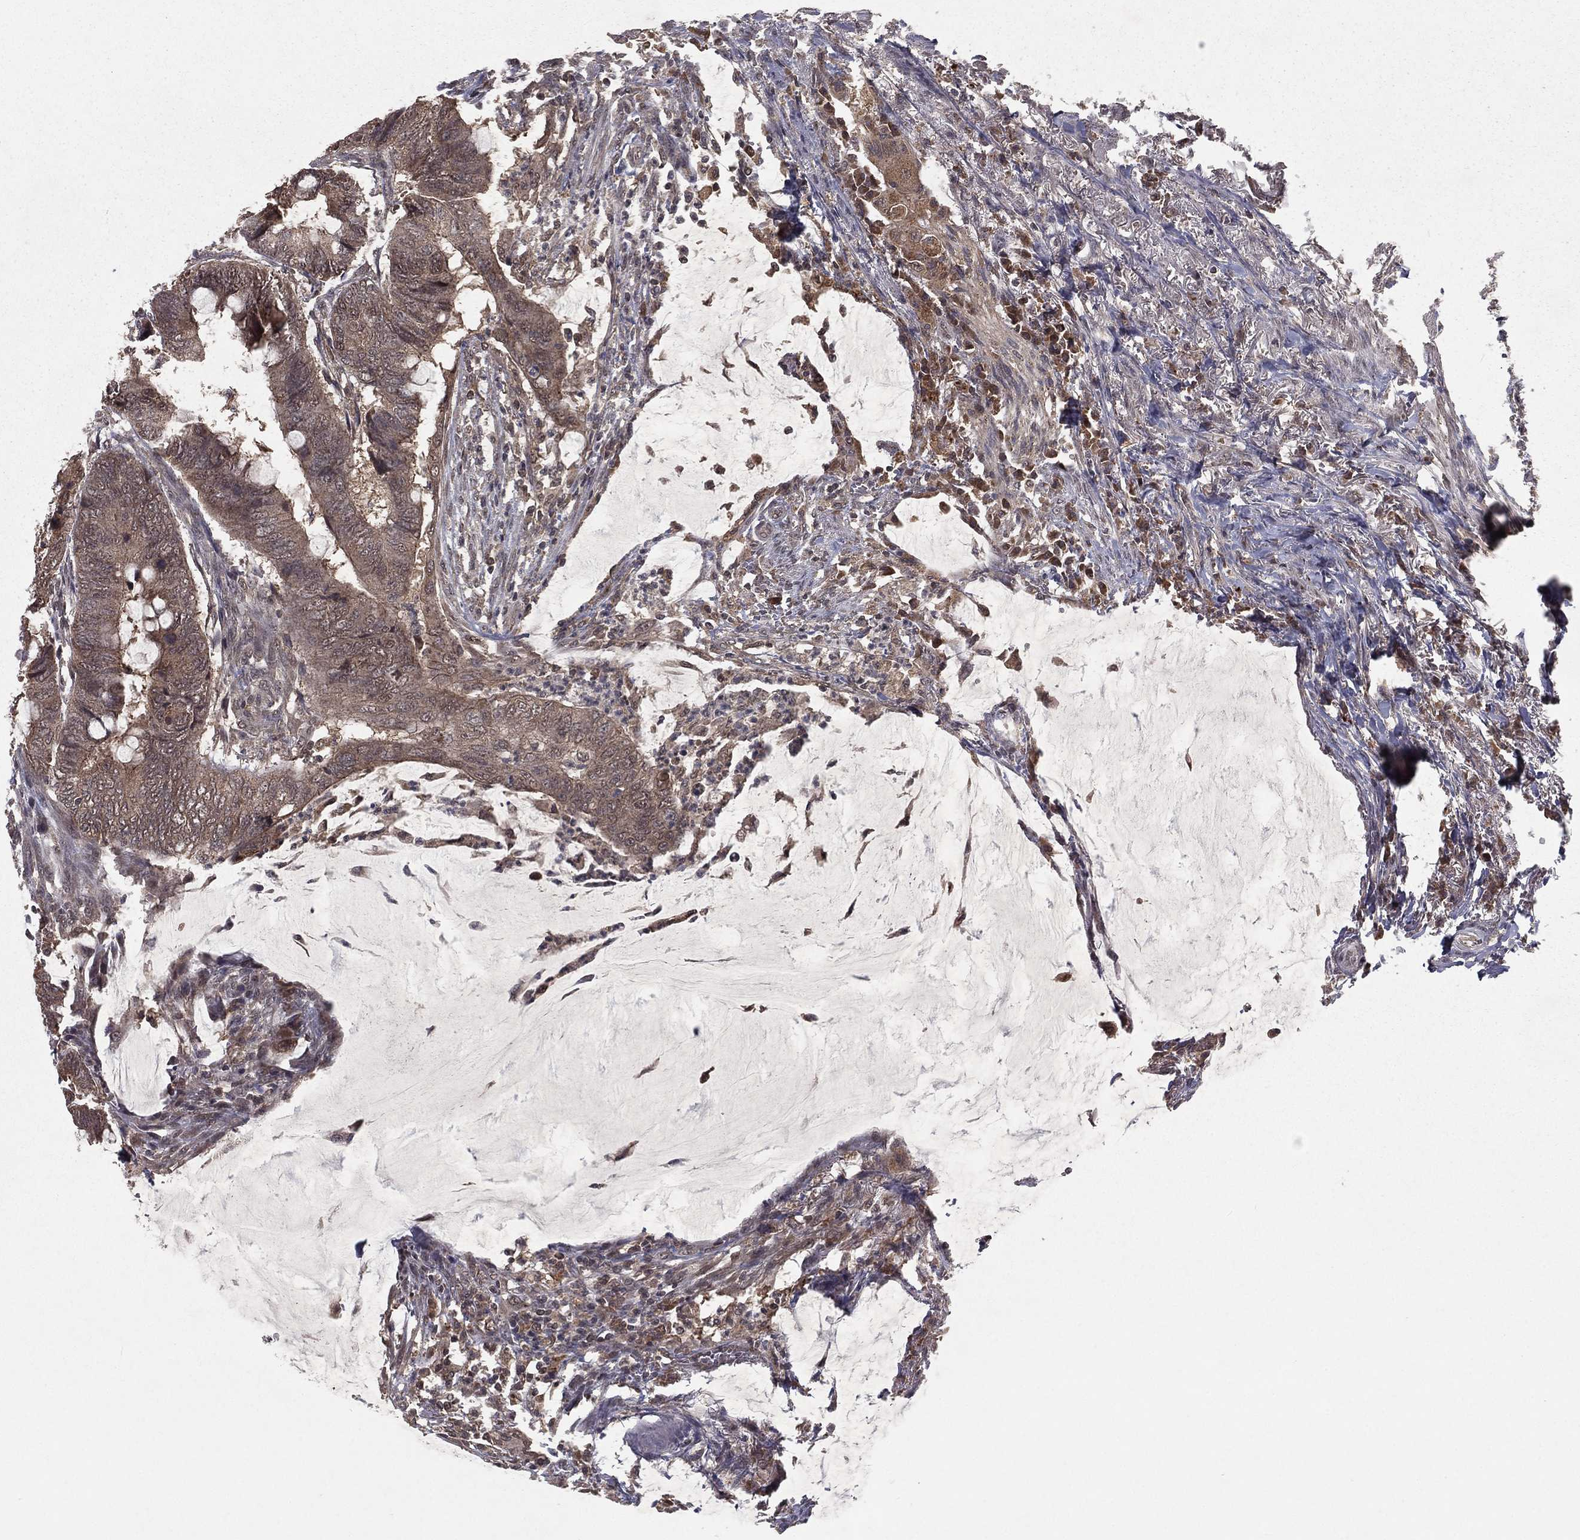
{"staining": {"intensity": "weak", "quantity": ">75%", "location": "cytoplasmic/membranous"}, "tissue": "colorectal cancer", "cell_type": "Tumor cells", "image_type": "cancer", "snomed": [{"axis": "morphology", "description": "Normal tissue, NOS"}, {"axis": "morphology", "description": "Adenocarcinoma, NOS"}, {"axis": "topography", "description": "Rectum"}, {"axis": "topography", "description": "Peripheral nerve tissue"}], "caption": "Immunohistochemical staining of human colorectal adenocarcinoma displays low levels of weak cytoplasmic/membranous positivity in about >75% of tumor cells. (DAB (3,3'-diaminobenzidine) = brown stain, brightfield microscopy at high magnification).", "gene": "ZDHHC15", "patient": {"sex": "male", "age": 92}}